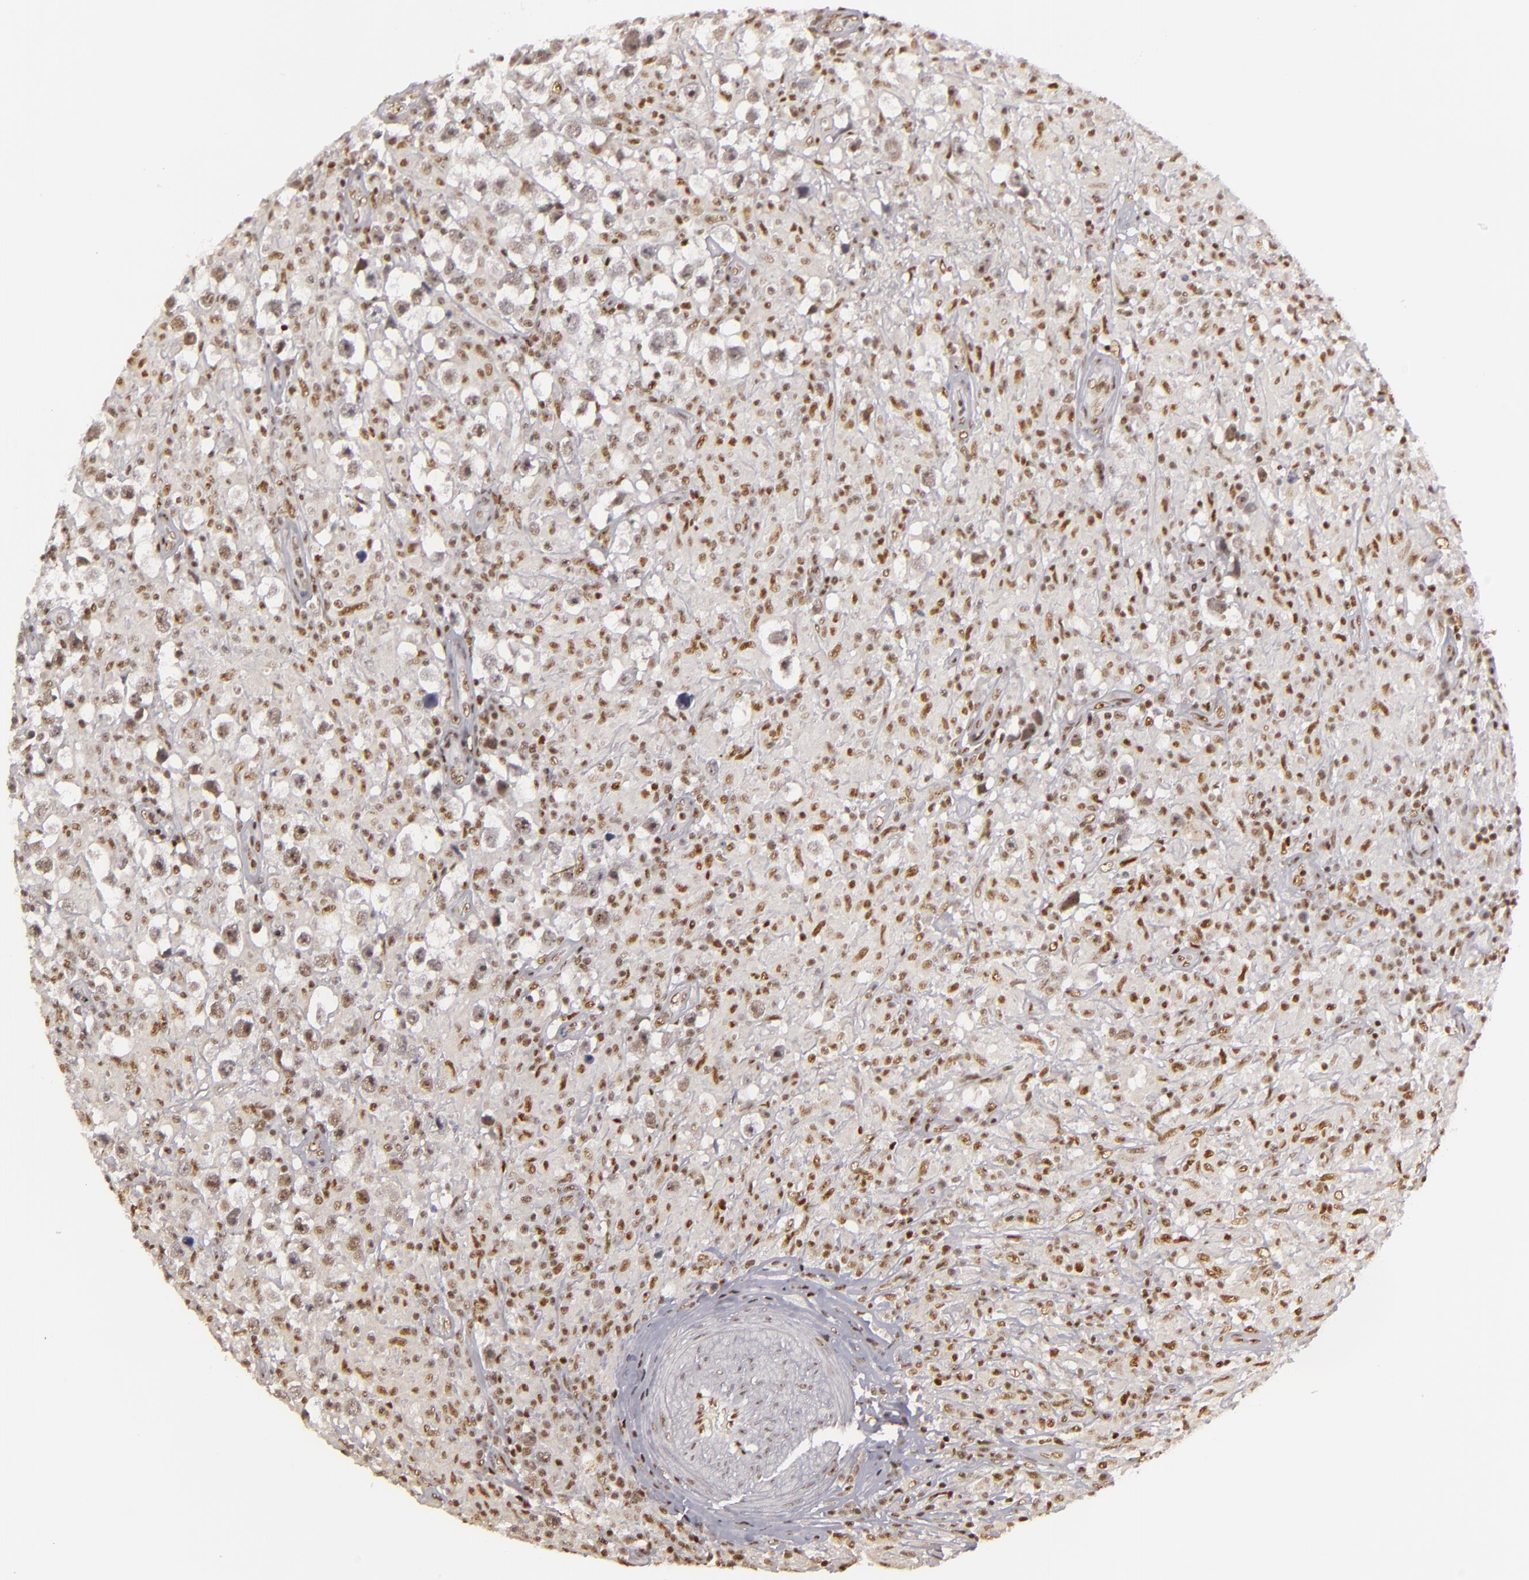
{"staining": {"intensity": "strong", "quantity": ">75%", "location": "nuclear"}, "tissue": "testis cancer", "cell_type": "Tumor cells", "image_type": "cancer", "snomed": [{"axis": "morphology", "description": "Seminoma, NOS"}, {"axis": "topography", "description": "Testis"}], "caption": "Testis seminoma stained for a protein (brown) demonstrates strong nuclear positive positivity in about >75% of tumor cells.", "gene": "DAXX", "patient": {"sex": "male", "age": 34}}